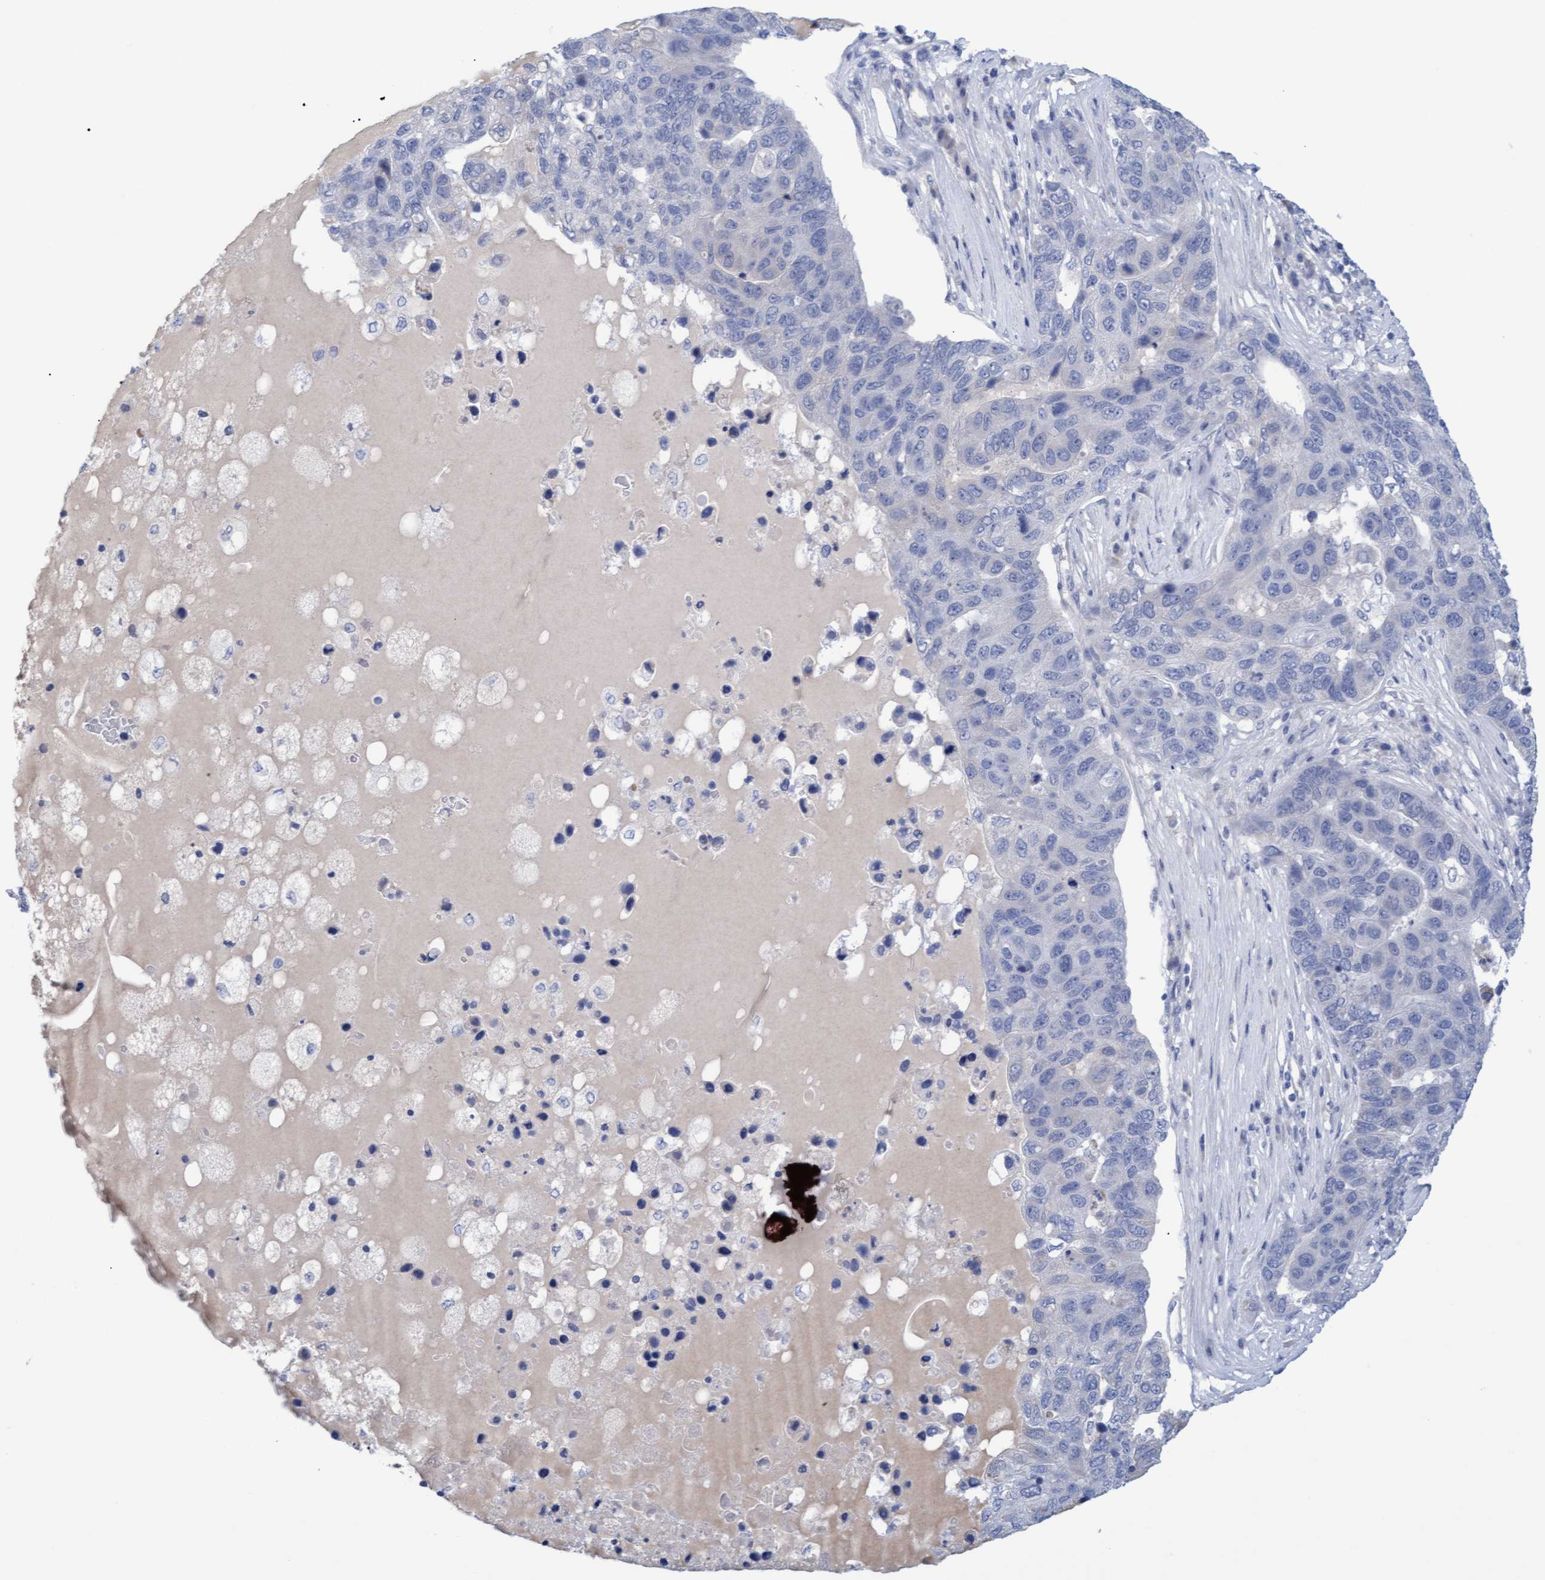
{"staining": {"intensity": "negative", "quantity": "none", "location": "none"}, "tissue": "pancreatic cancer", "cell_type": "Tumor cells", "image_type": "cancer", "snomed": [{"axis": "morphology", "description": "Adenocarcinoma, NOS"}, {"axis": "topography", "description": "Pancreas"}], "caption": "An immunohistochemistry micrograph of adenocarcinoma (pancreatic) is shown. There is no staining in tumor cells of adenocarcinoma (pancreatic).", "gene": "STXBP1", "patient": {"sex": "female", "age": 61}}